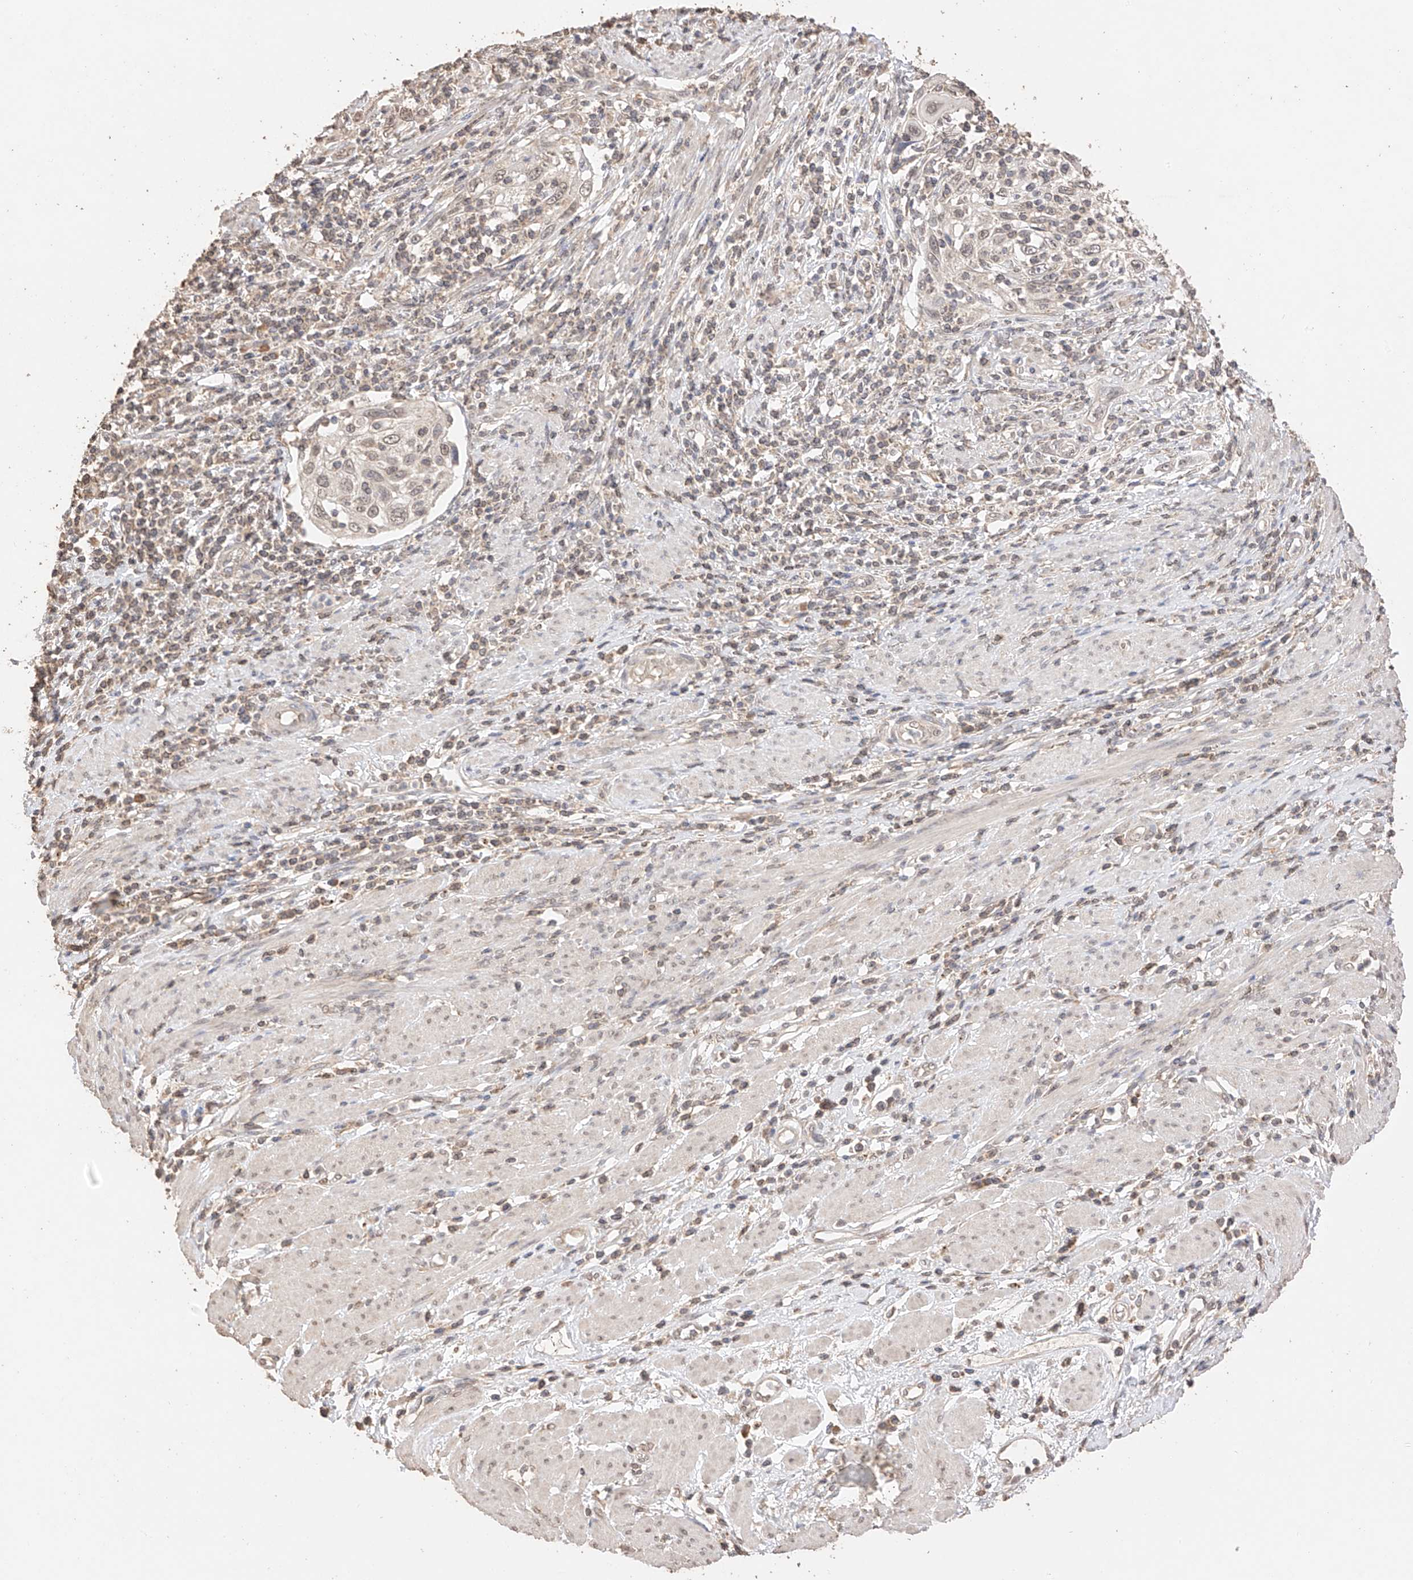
{"staining": {"intensity": "weak", "quantity": "25%-75%", "location": "nuclear"}, "tissue": "cervical cancer", "cell_type": "Tumor cells", "image_type": "cancer", "snomed": [{"axis": "morphology", "description": "Squamous cell carcinoma, NOS"}, {"axis": "topography", "description": "Cervix"}], "caption": "Human cervical cancer stained with a brown dye reveals weak nuclear positive positivity in about 25%-75% of tumor cells.", "gene": "IL22RA2", "patient": {"sex": "female", "age": 70}}